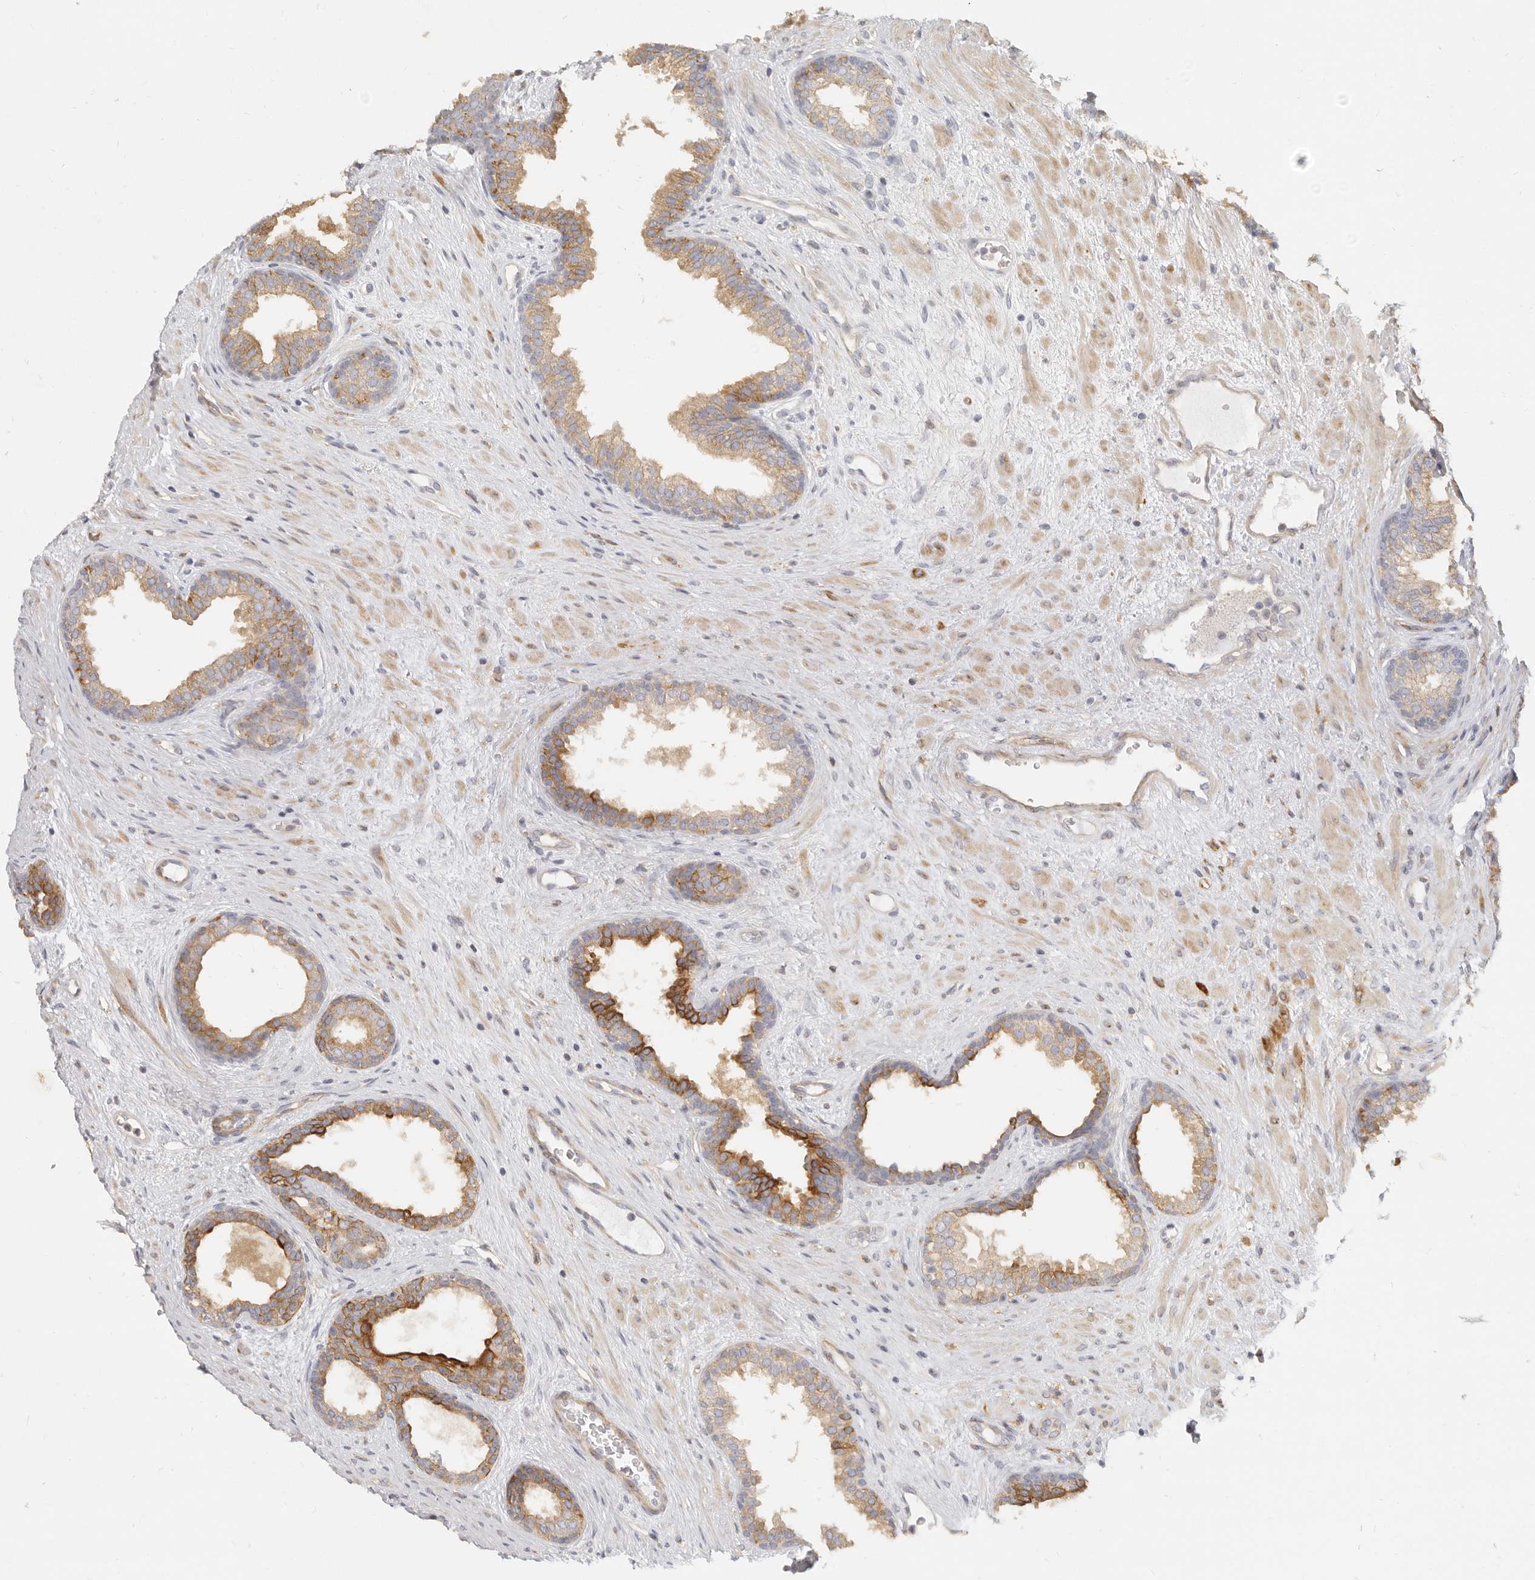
{"staining": {"intensity": "strong", "quantity": "<25%", "location": "cytoplasmic/membranous"}, "tissue": "prostate", "cell_type": "Glandular cells", "image_type": "normal", "snomed": [{"axis": "morphology", "description": "Normal tissue, NOS"}, {"axis": "topography", "description": "Prostate"}], "caption": "Immunohistochemical staining of normal prostate demonstrates strong cytoplasmic/membranous protein expression in approximately <25% of glandular cells.", "gene": "NIBAN1", "patient": {"sex": "male", "age": 76}}